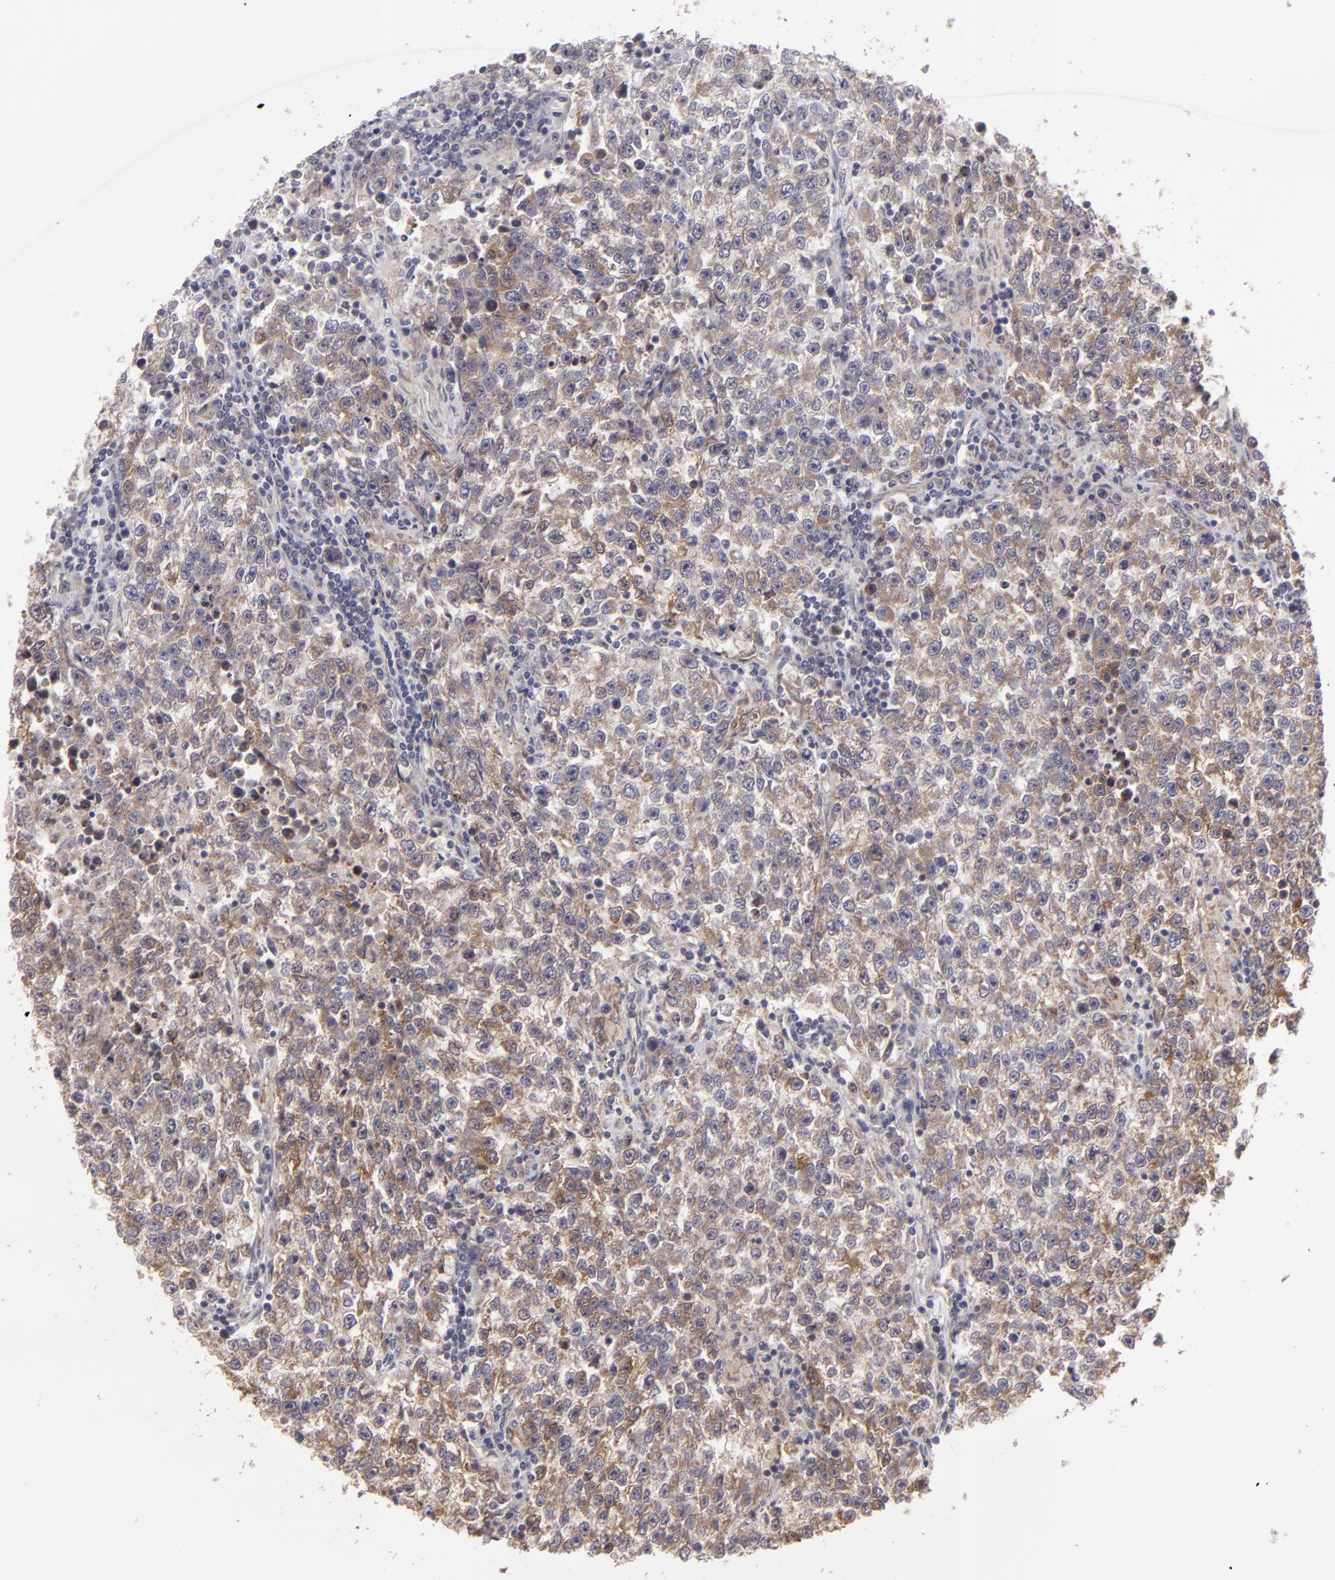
{"staining": {"intensity": "weak", "quantity": ">75%", "location": "cytoplasmic/membranous"}, "tissue": "testis cancer", "cell_type": "Tumor cells", "image_type": "cancer", "snomed": [{"axis": "morphology", "description": "Seminoma, NOS"}, {"axis": "topography", "description": "Testis"}], "caption": "Protein expression analysis of human testis cancer reveals weak cytoplasmic/membranous expression in about >75% of tumor cells.", "gene": "SH2D4A", "patient": {"sex": "male", "age": 36}}